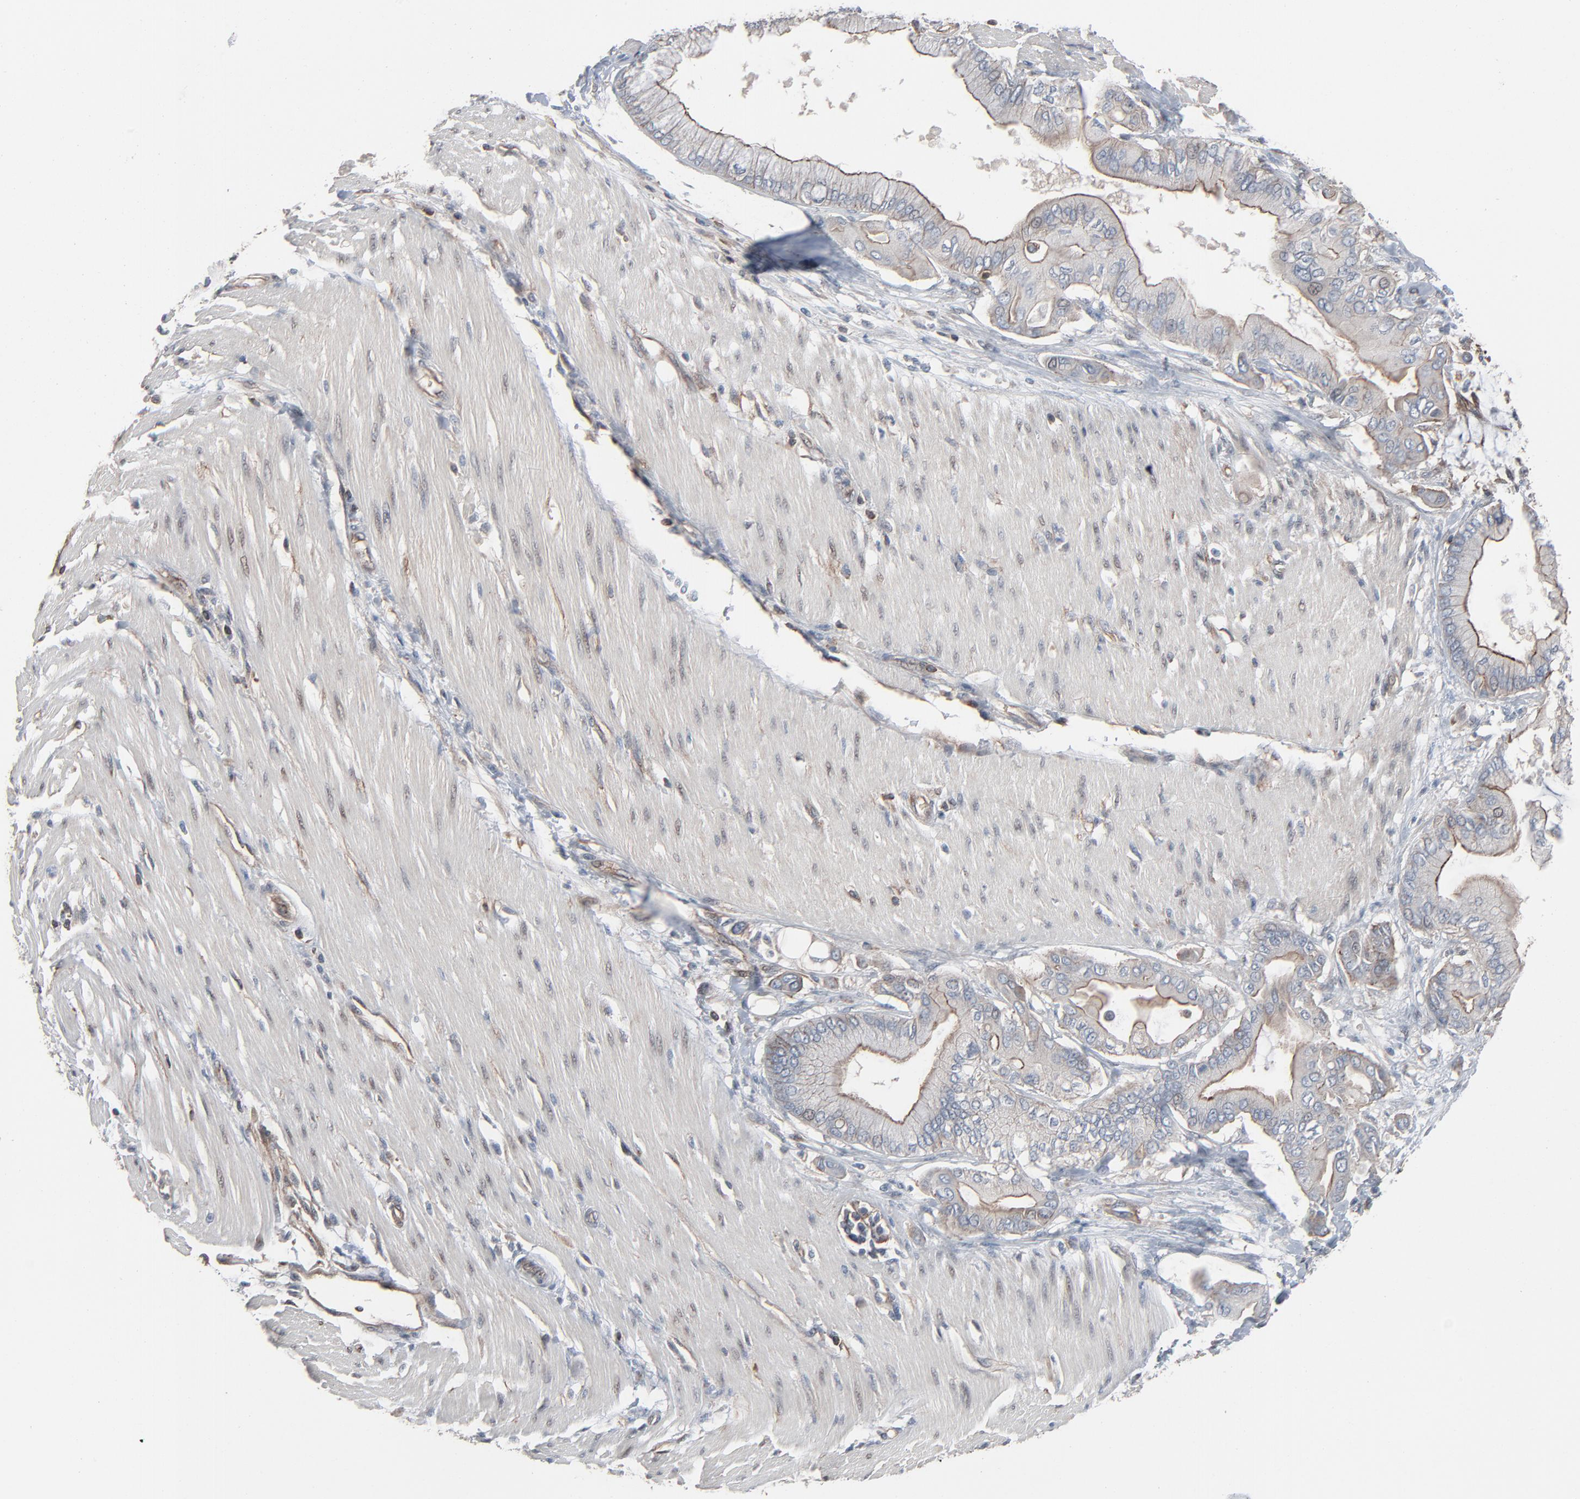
{"staining": {"intensity": "weak", "quantity": "<25%", "location": "cytoplasmic/membranous"}, "tissue": "pancreatic cancer", "cell_type": "Tumor cells", "image_type": "cancer", "snomed": [{"axis": "morphology", "description": "Adenocarcinoma, NOS"}, {"axis": "morphology", "description": "Adenocarcinoma, metastatic, NOS"}, {"axis": "topography", "description": "Lymph node"}, {"axis": "topography", "description": "Pancreas"}, {"axis": "topography", "description": "Duodenum"}], "caption": "This is an IHC photomicrograph of human pancreatic cancer (adenocarcinoma). There is no expression in tumor cells.", "gene": "OPTN", "patient": {"sex": "female", "age": 64}}